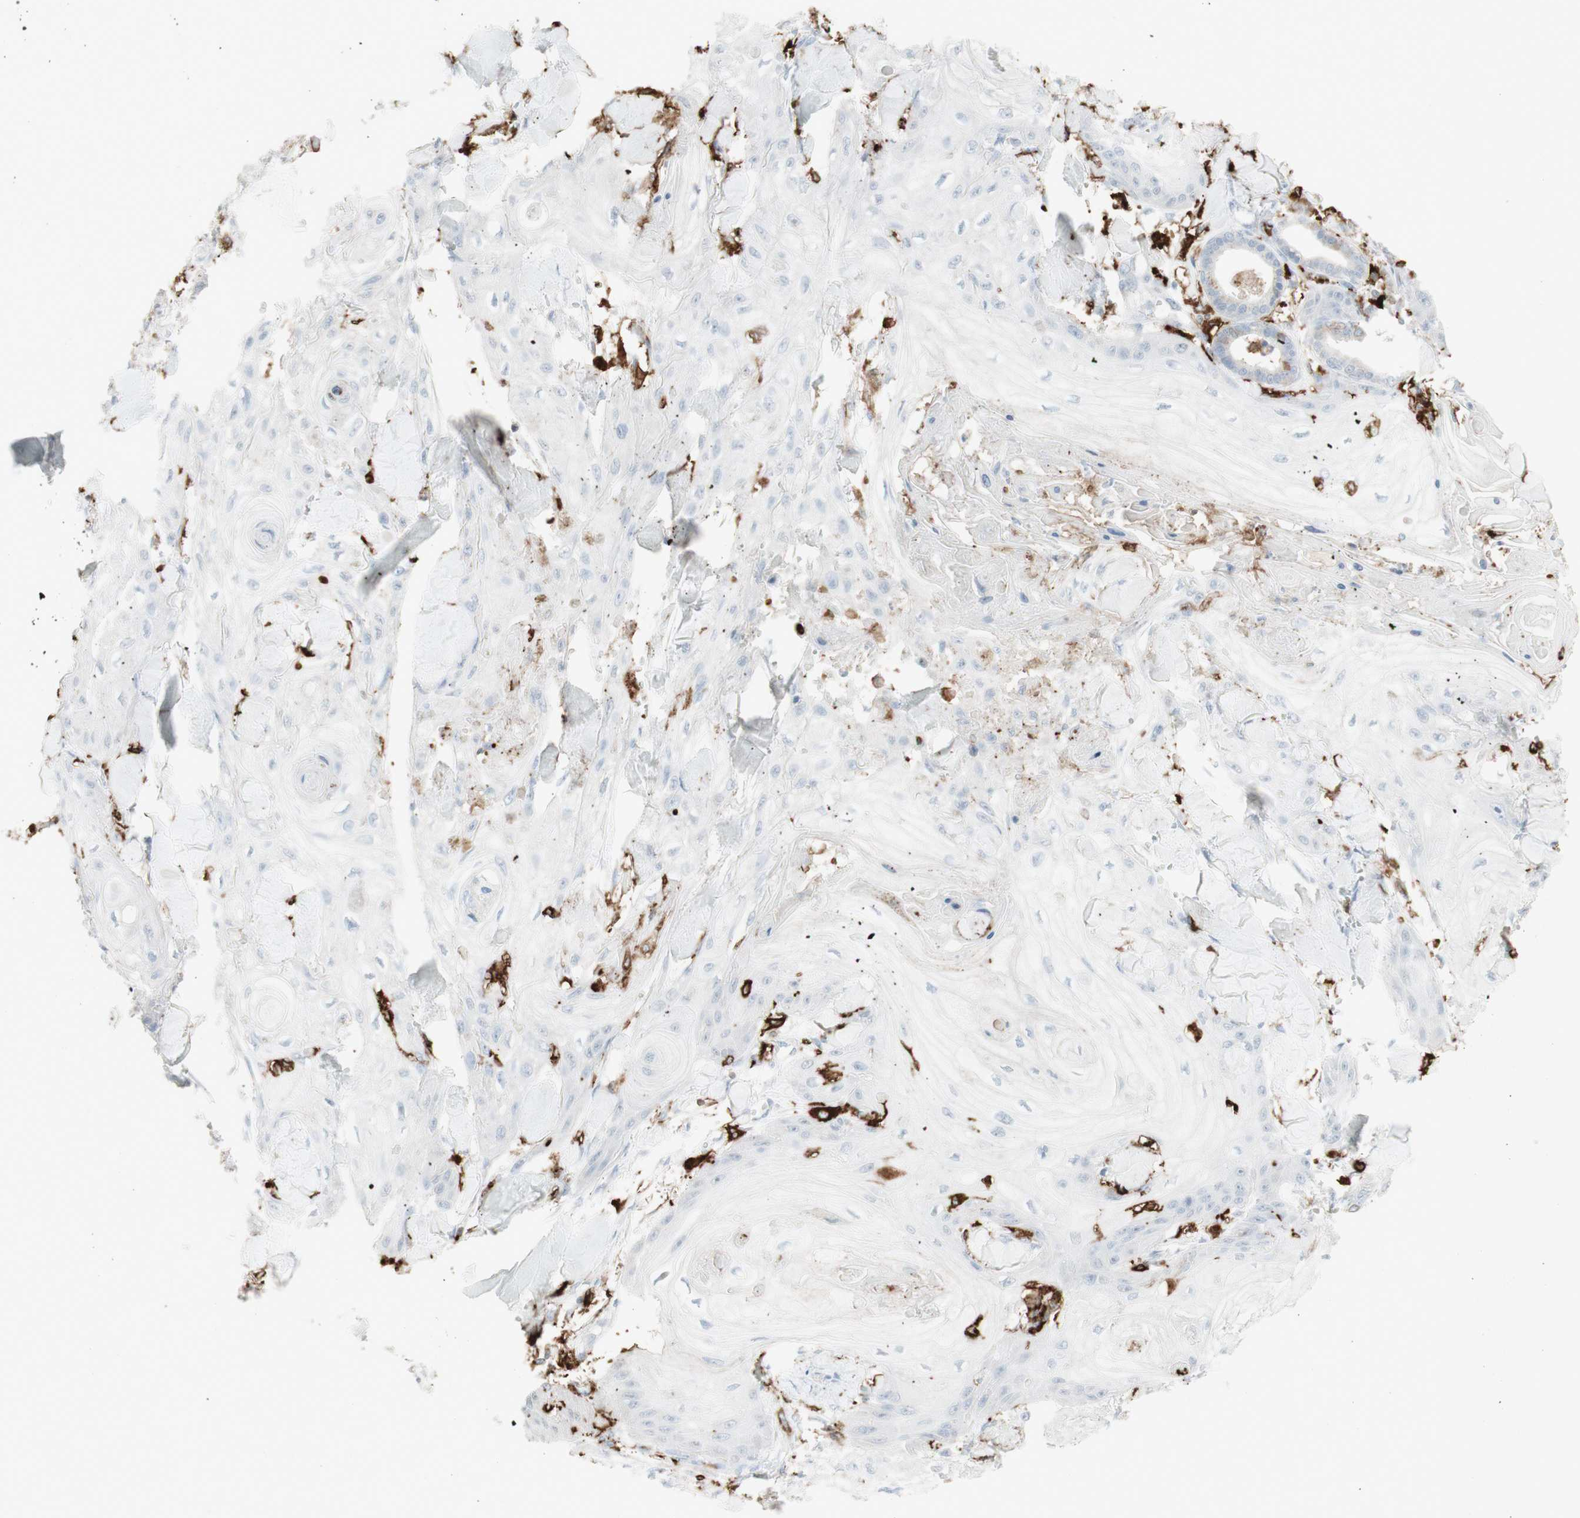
{"staining": {"intensity": "negative", "quantity": "none", "location": "none"}, "tissue": "skin cancer", "cell_type": "Tumor cells", "image_type": "cancer", "snomed": [{"axis": "morphology", "description": "Squamous cell carcinoma, NOS"}, {"axis": "topography", "description": "Skin"}], "caption": "Immunohistochemistry (IHC) micrograph of squamous cell carcinoma (skin) stained for a protein (brown), which shows no expression in tumor cells.", "gene": "HLA-DPB1", "patient": {"sex": "male", "age": 74}}